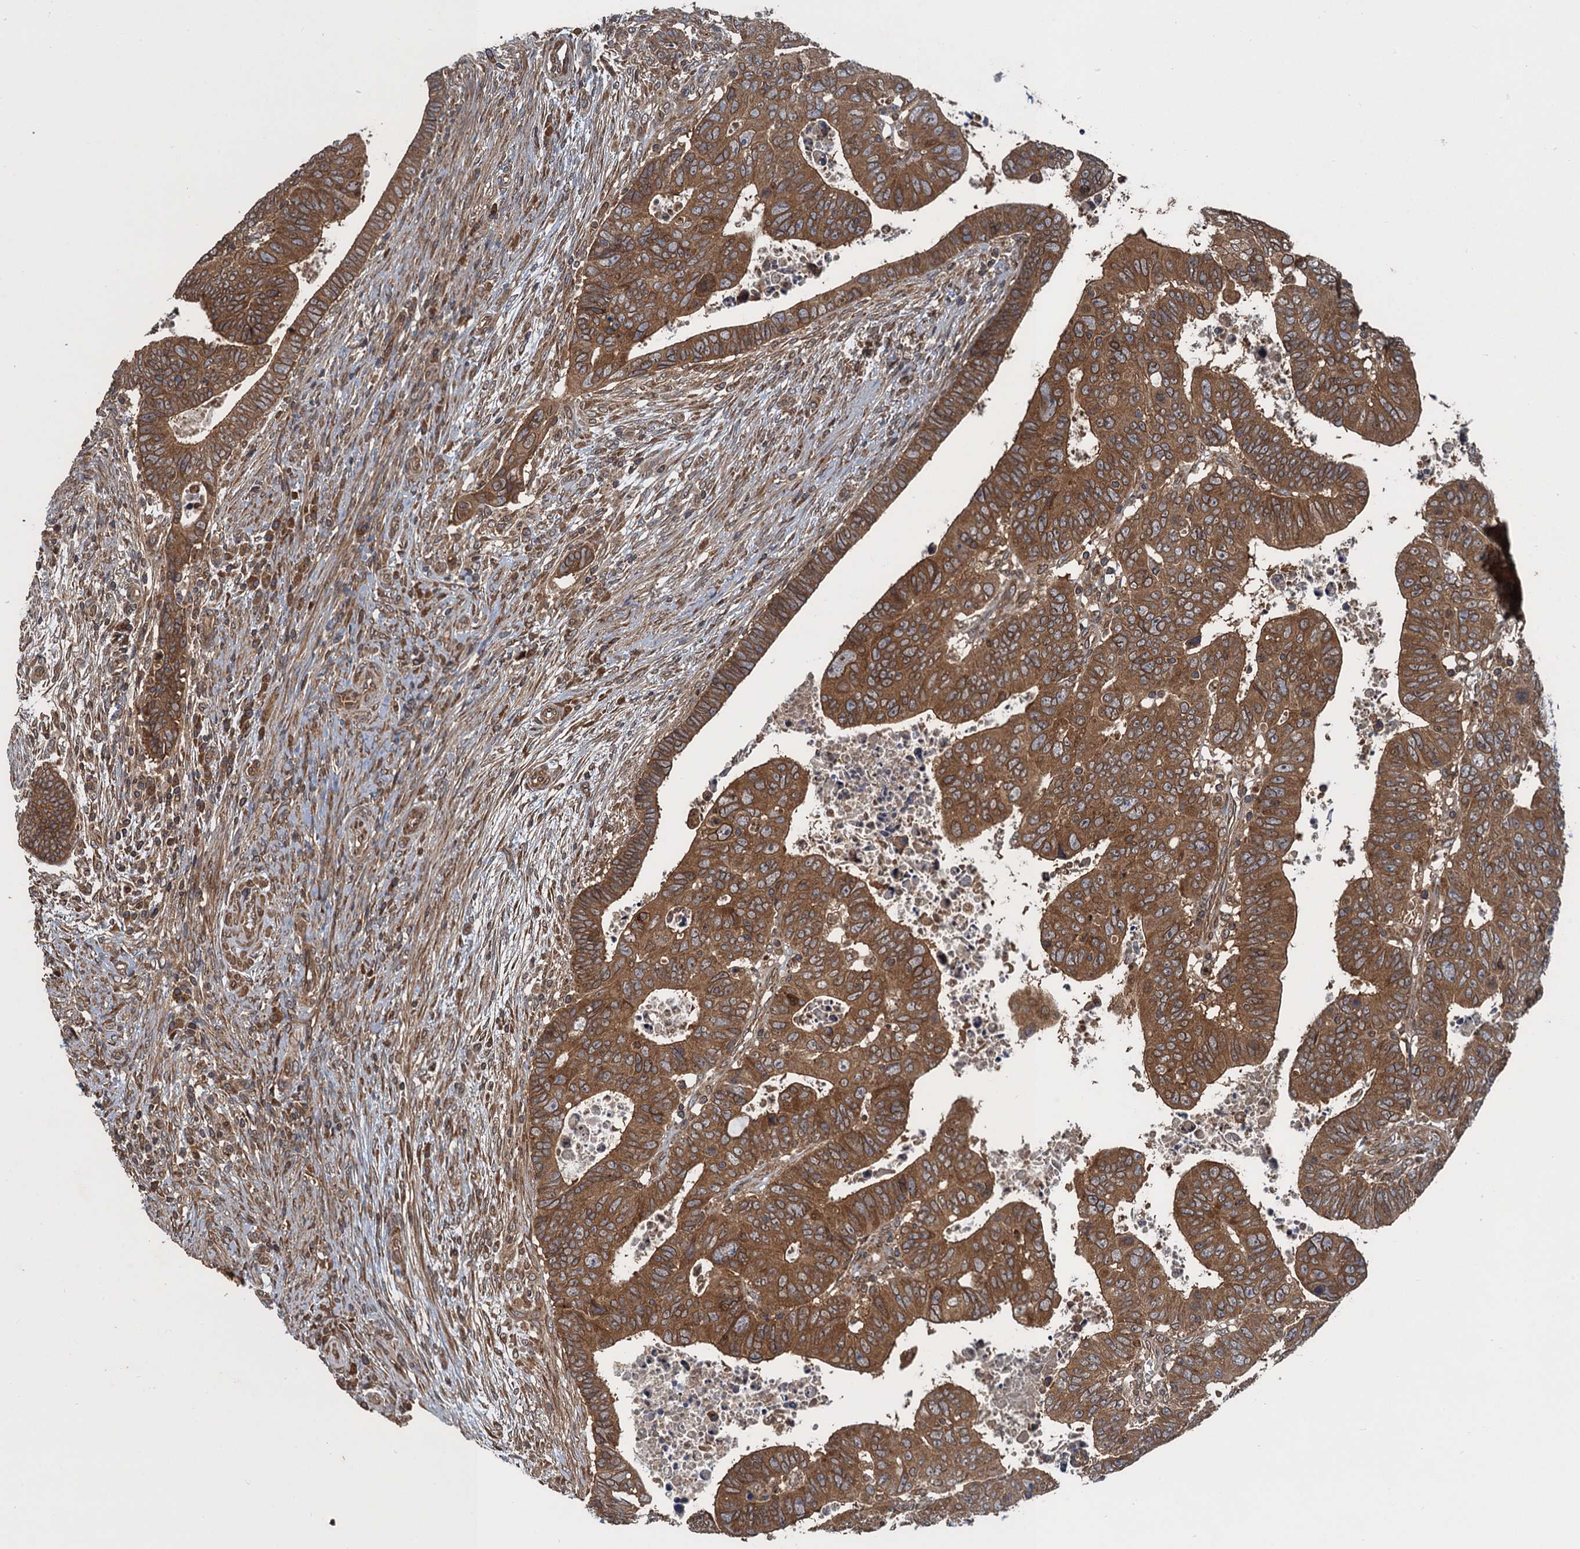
{"staining": {"intensity": "moderate", "quantity": ">75%", "location": "cytoplasmic/membranous"}, "tissue": "colorectal cancer", "cell_type": "Tumor cells", "image_type": "cancer", "snomed": [{"axis": "morphology", "description": "Normal tissue, NOS"}, {"axis": "morphology", "description": "Adenocarcinoma, NOS"}, {"axis": "topography", "description": "Rectum"}], "caption": "A brown stain shows moderate cytoplasmic/membranous expression of a protein in human colorectal cancer tumor cells.", "gene": "GLE1", "patient": {"sex": "female", "age": 65}}